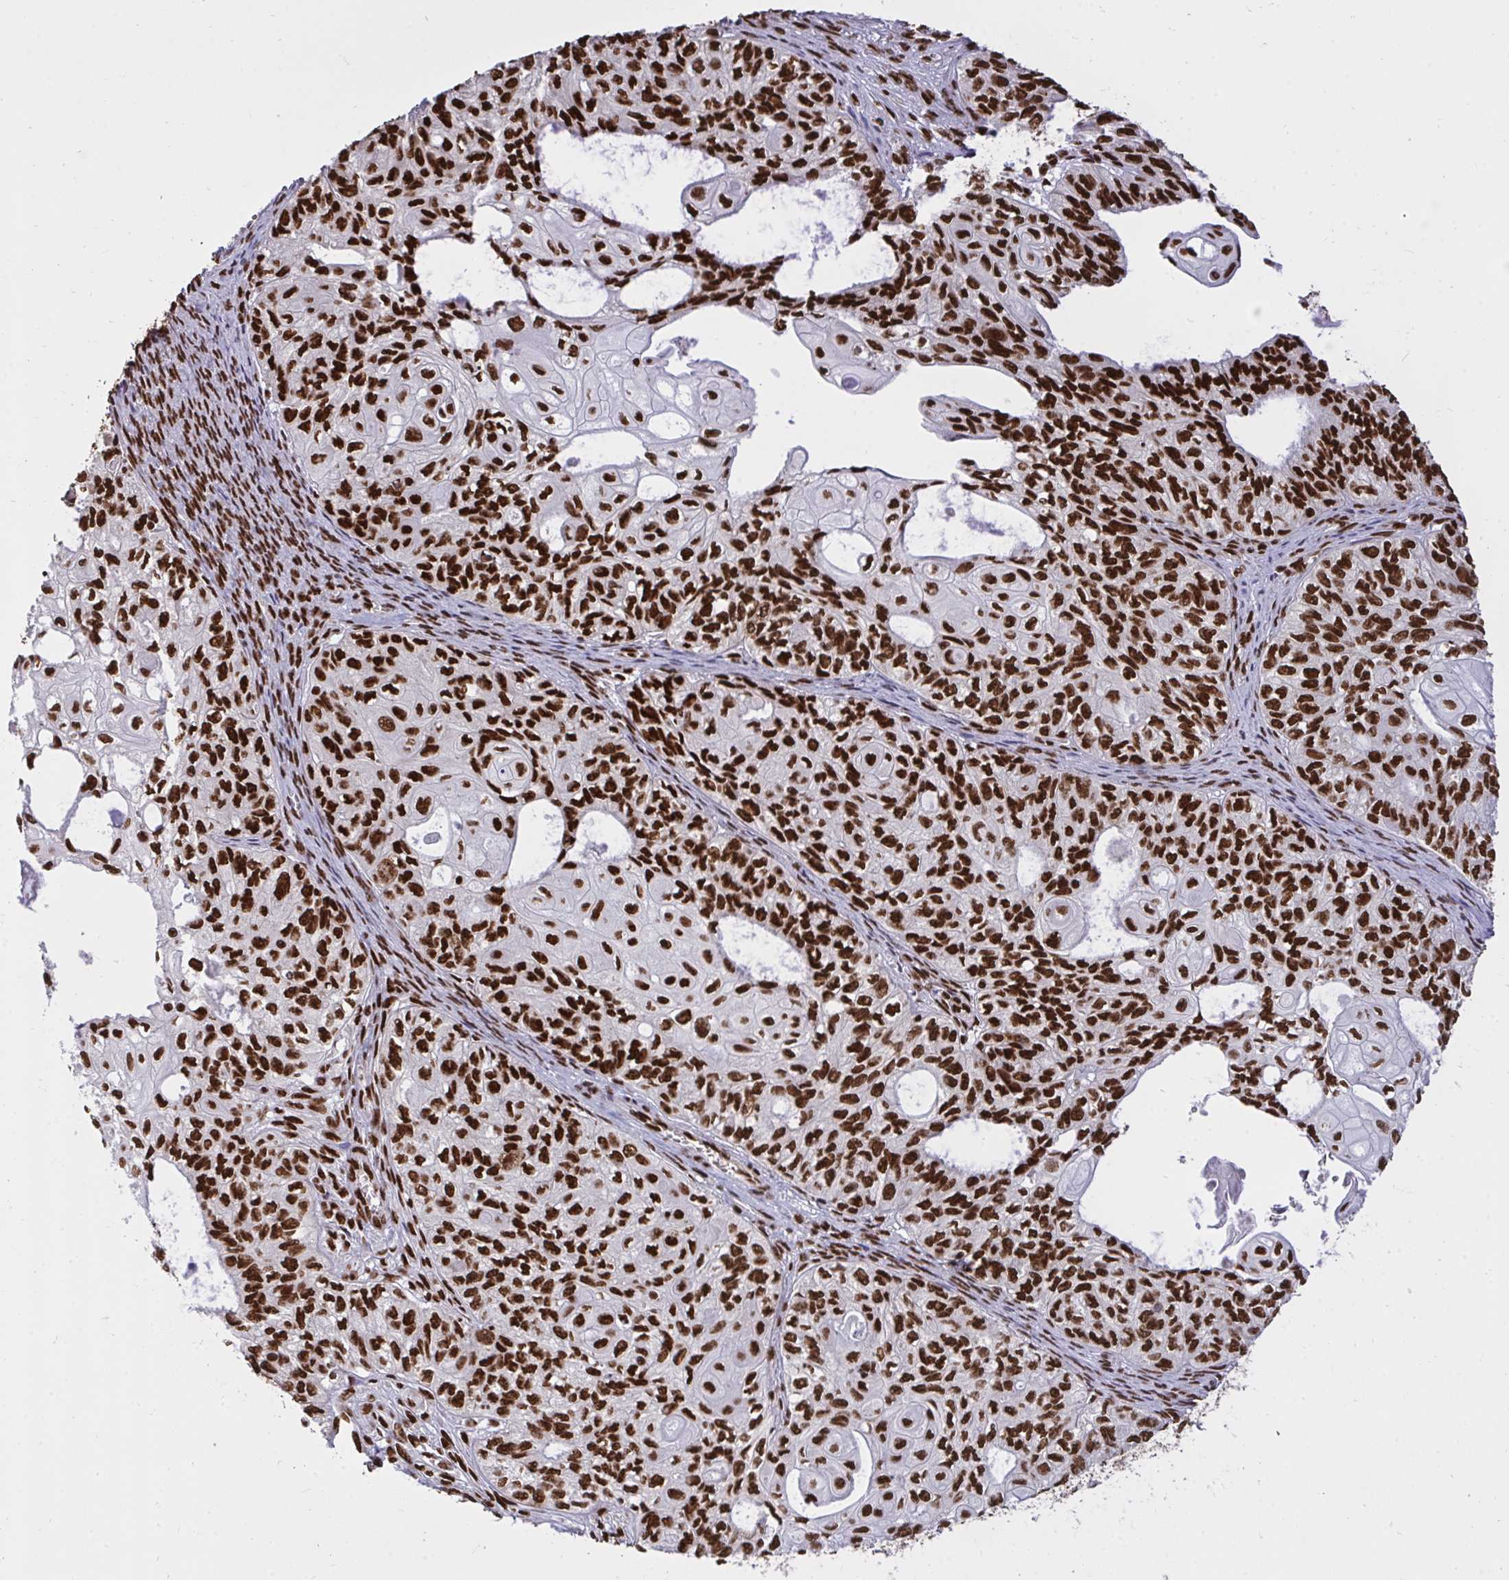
{"staining": {"intensity": "strong", "quantity": ">75%", "location": "nuclear"}, "tissue": "ovarian cancer", "cell_type": "Tumor cells", "image_type": "cancer", "snomed": [{"axis": "morphology", "description": "Carcinoma, endometroid"}, {"axis": "topography", "description": "Ovary"}], "caption": "IHC photomicrograph of neoplastic tissue: ovarian cancer (endometroid carcinoma) stained using IHC shows high levels of strong protein expression localized specifically in the nuclear of tumor cells, appearing as a nuclear brown color.", "gene": "HNRNPL", "patient": {"sex": "female", "age": 64}}